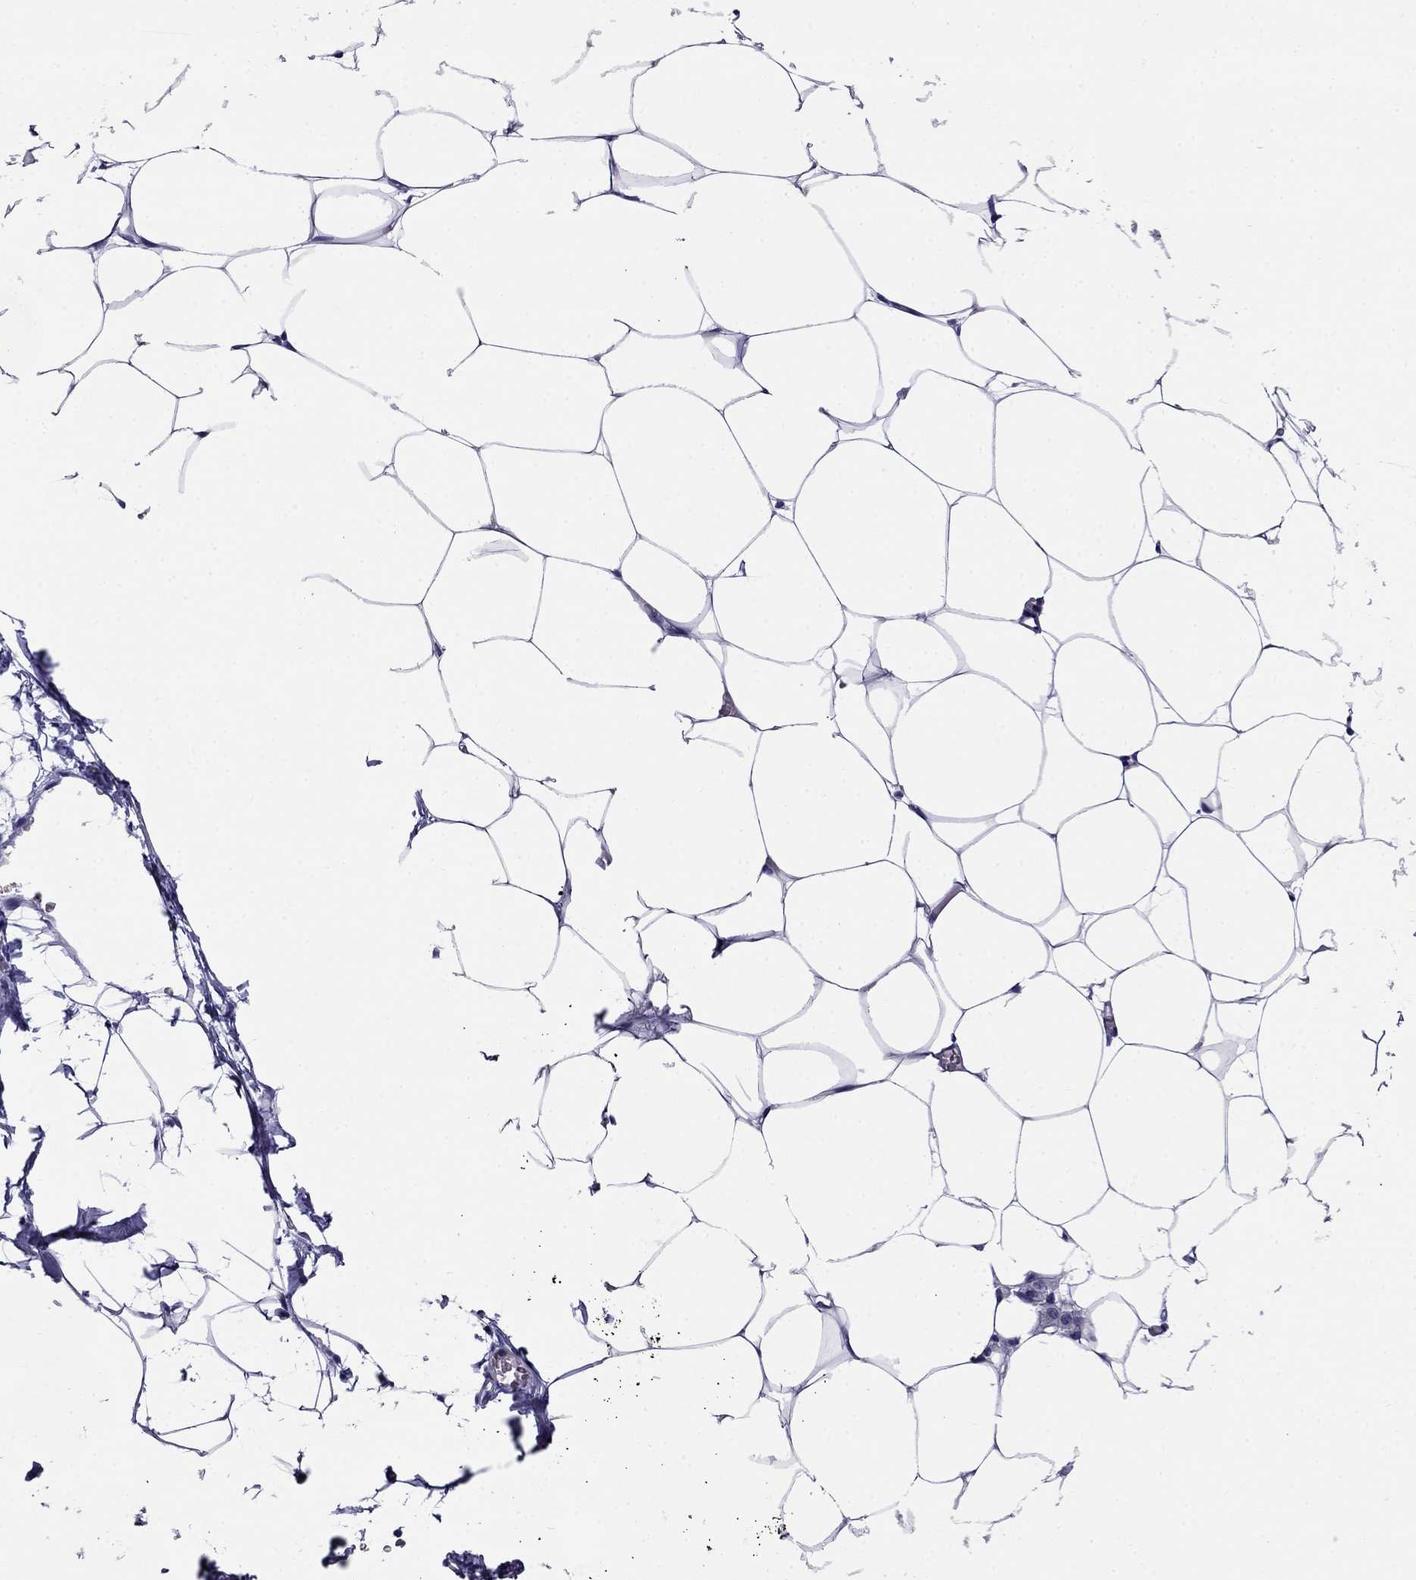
{"staining": {"intensity": "negative", "quantity": "none", "location": "none"}, "tissue": "adipose tissue", "cell_type": "Adipocytes", "image_type": "normal", "snomed": [{"axis": "morphology", "description": "Normal tissue, NOS"}, {"axis": "topography", "description": "Adipose tissue"}], "caption": "DAB (3,3'-diaminobenzidine) immunohistochemical staining of unremarkable human adipose tissue demonstrates no significant expression in adipocytes. (Brightfield microscopy of DAB immunohistochemistry at high magnification).", "gene": "SCG2", "patient": {"sex": "male", "age": 57}}